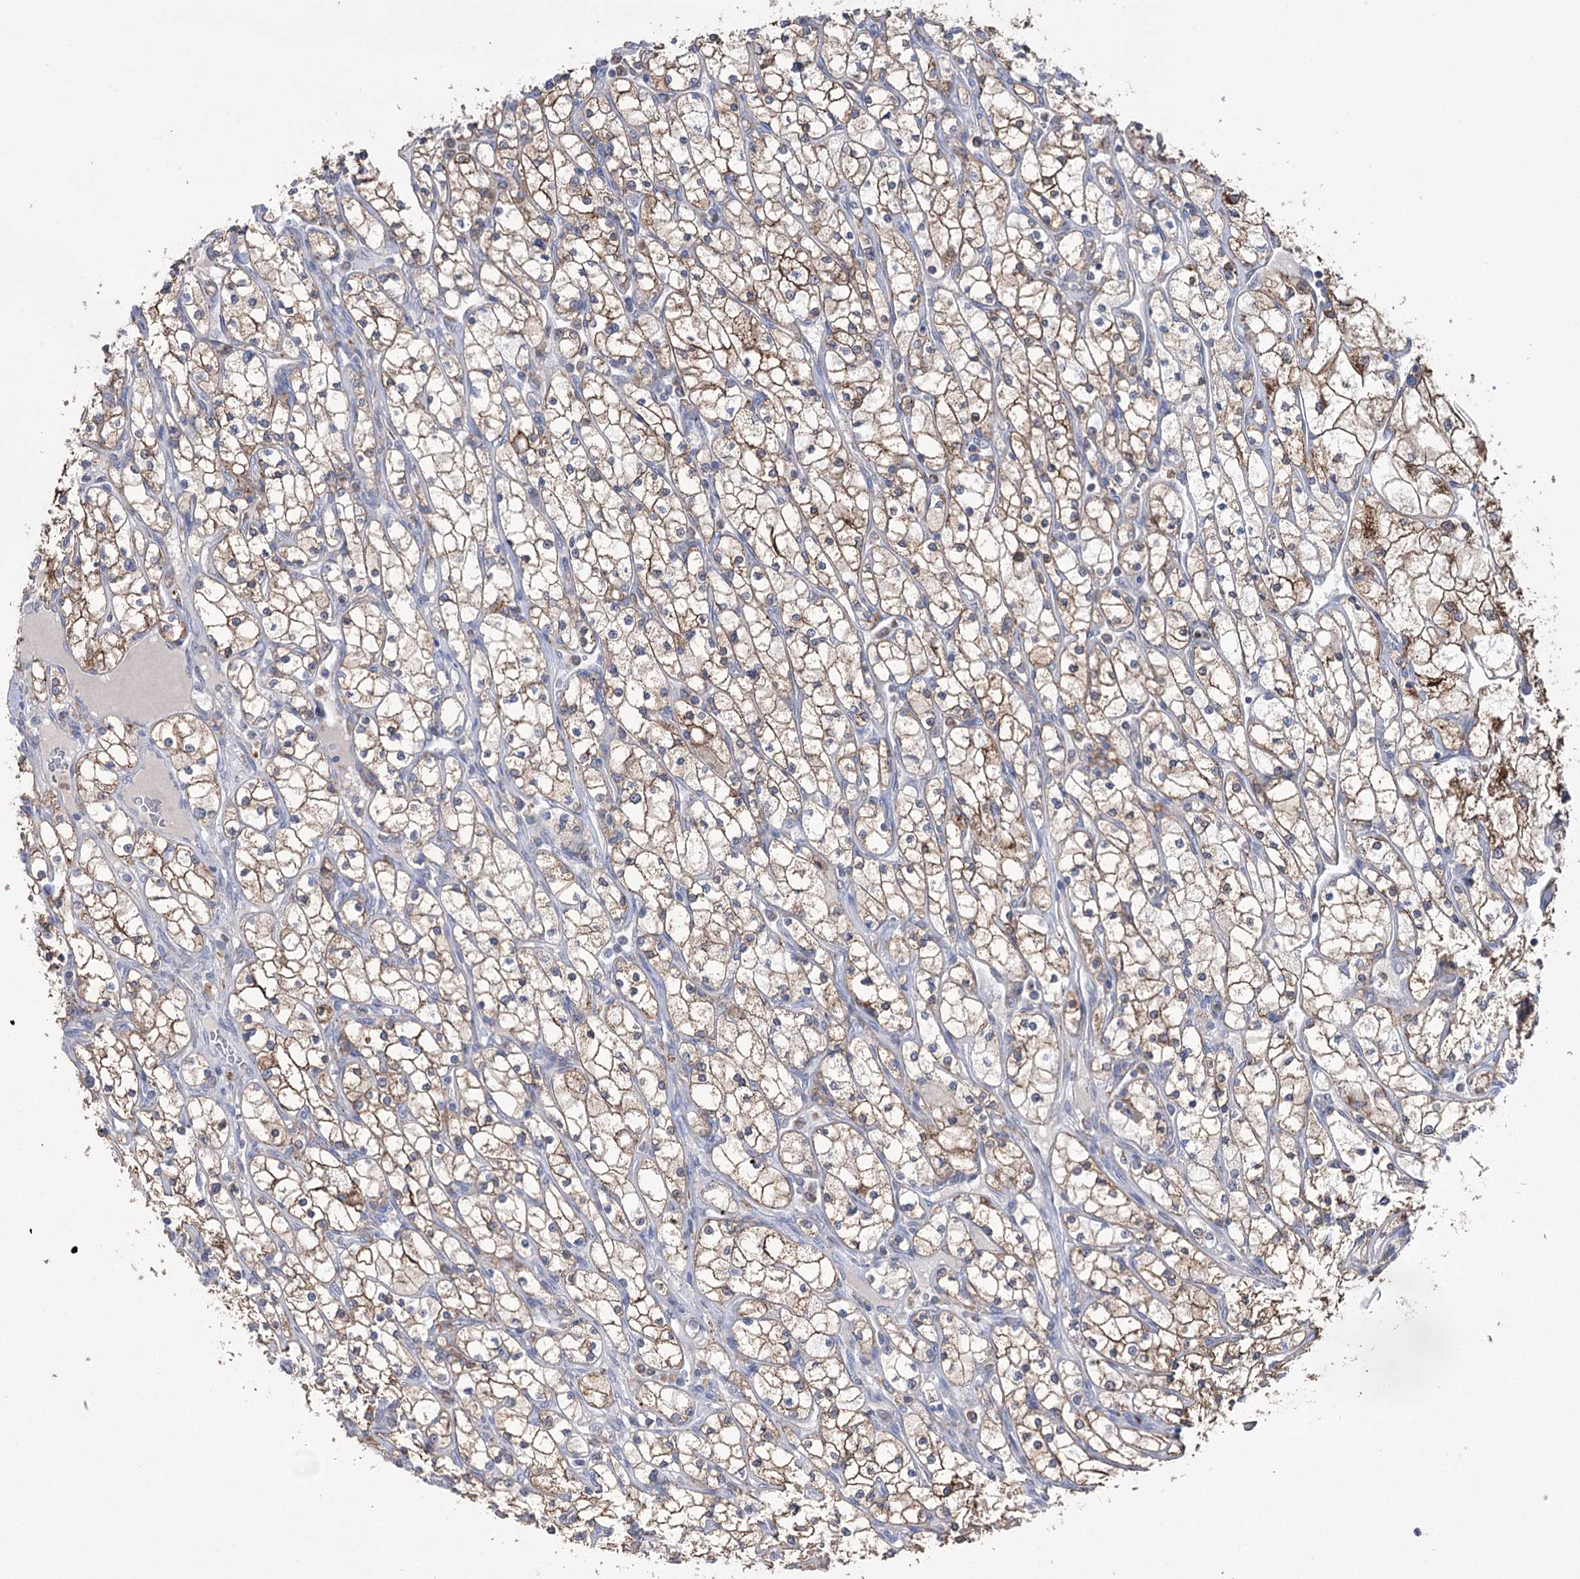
{"staining": {"intensity": "moderate", "quantity": ">75%", "location": "cytoplasmic/membranous"}, "tissue": "renal cancer", "cell_type": "Tumor cells", "image_type": "cancer", "snomed": [{"axis": "morphology", "description": "Adenocarcinoma, NOS"}, {"axis": "topography", "description": "Kidney"}], "caption": "High-magnification brightfield microscopy of renal cancer (adenocarcinoma) stained with DAB (3,3'-diaminobenzidine) (brown) and counterstained with hematoxylin (blue). tumor cells exhibit moderate cytoplasmic/membranous positivity is seen in about>75% of cells.", "gene": "TRIM71", "patient": {"sex": "male", "age": 80}}